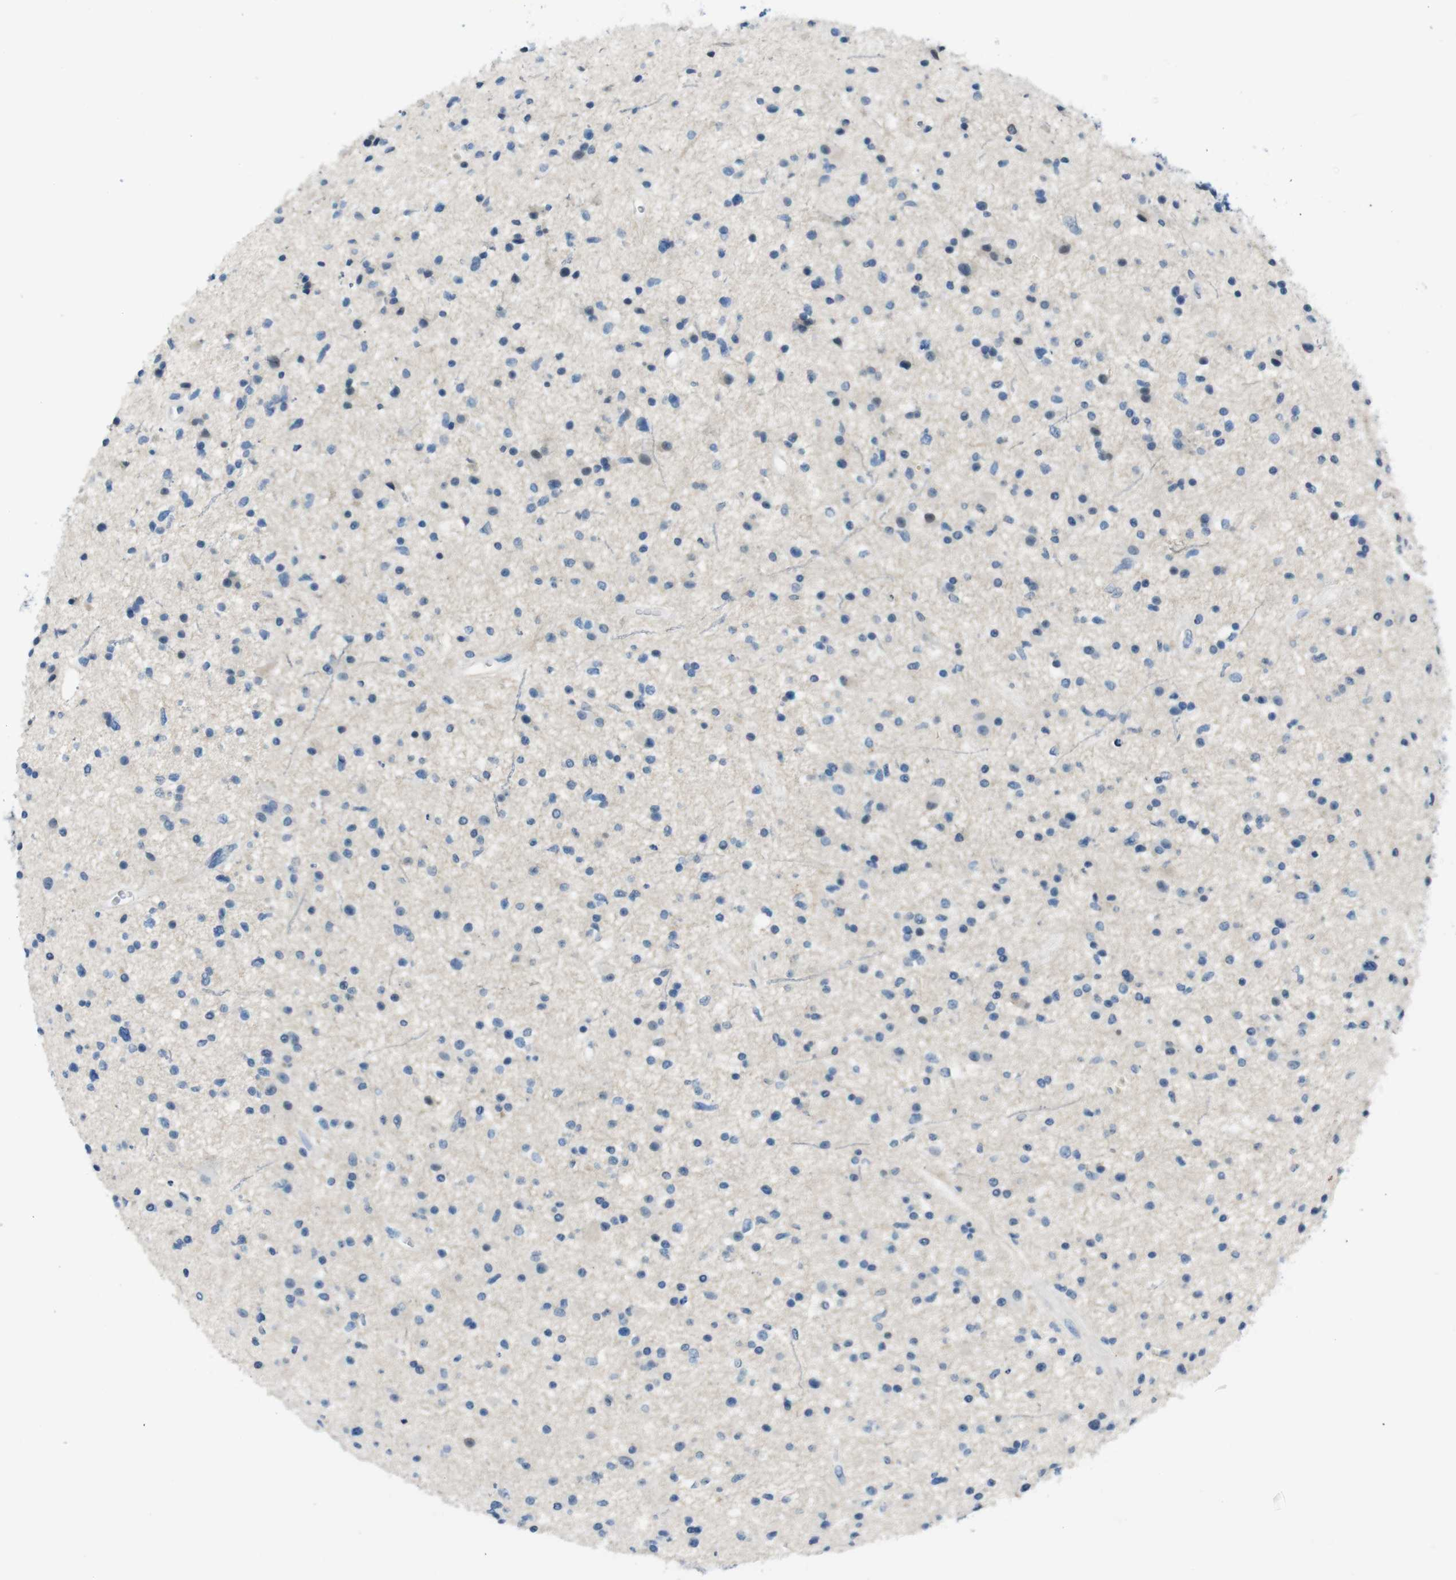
{"staining": {"intensity": "weak", "quantity": "<25%", "location": "nuclear"}, "tissue": "glioma", "cell_type": "Tumor cells", "image_type": "cancer", "snomed": [{"axis": "morphology", "description": "Glioma, malignant, High grade"}, {"axis": "topography", "description": "Brain"}], "caption": "IHC image of neoplastic tissue: malignant glioma (high-grade) stained with DAB exhibits no significant protein positivity in tumor cells. Brightfield microscopy of immunohistochemistry stained with DAB (brown) and hematoxylin (blue), captured at high magnification.", "gene": "HRH2", "patient": {"sex": "male", "age": 33}}